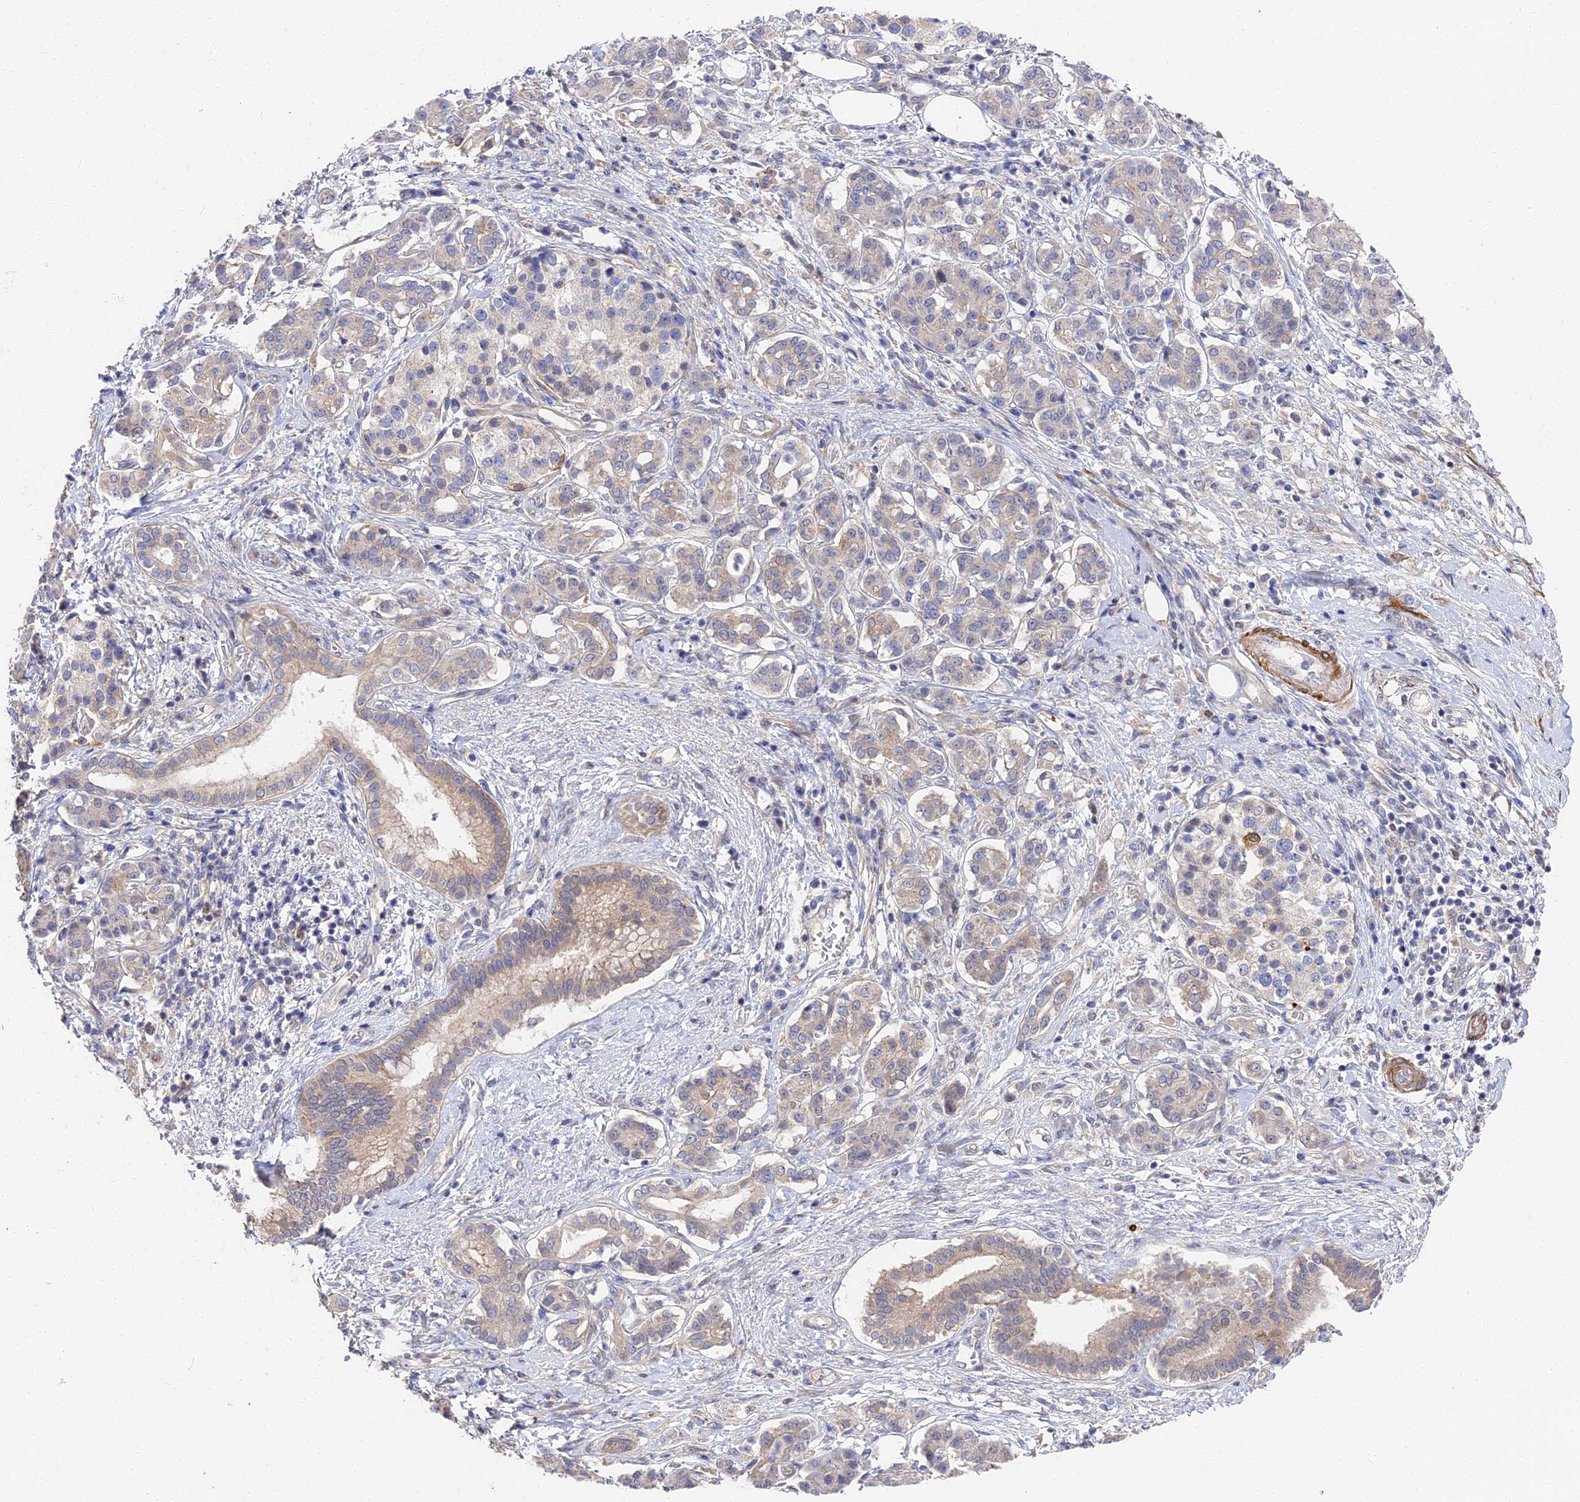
{"staining": {"intensity": "negative", "quantity": "none", "location": "none"}, "tissue": "pancreatic cancer", "cell_type": "Tumor cells", "image_type": "cancer", "snomed": [{"axis": "morphology", "description": "Adenocarcinoma, NOS"}, {"axis": "topography", "description": "Pancreas"}], "caption": "This is an IHC histopathology image of human pancreatic adenocarcinoma. There is no staining in tumor cells.", "gene": "CCDC113", "patient": {"sex": "female", "age": 73}}